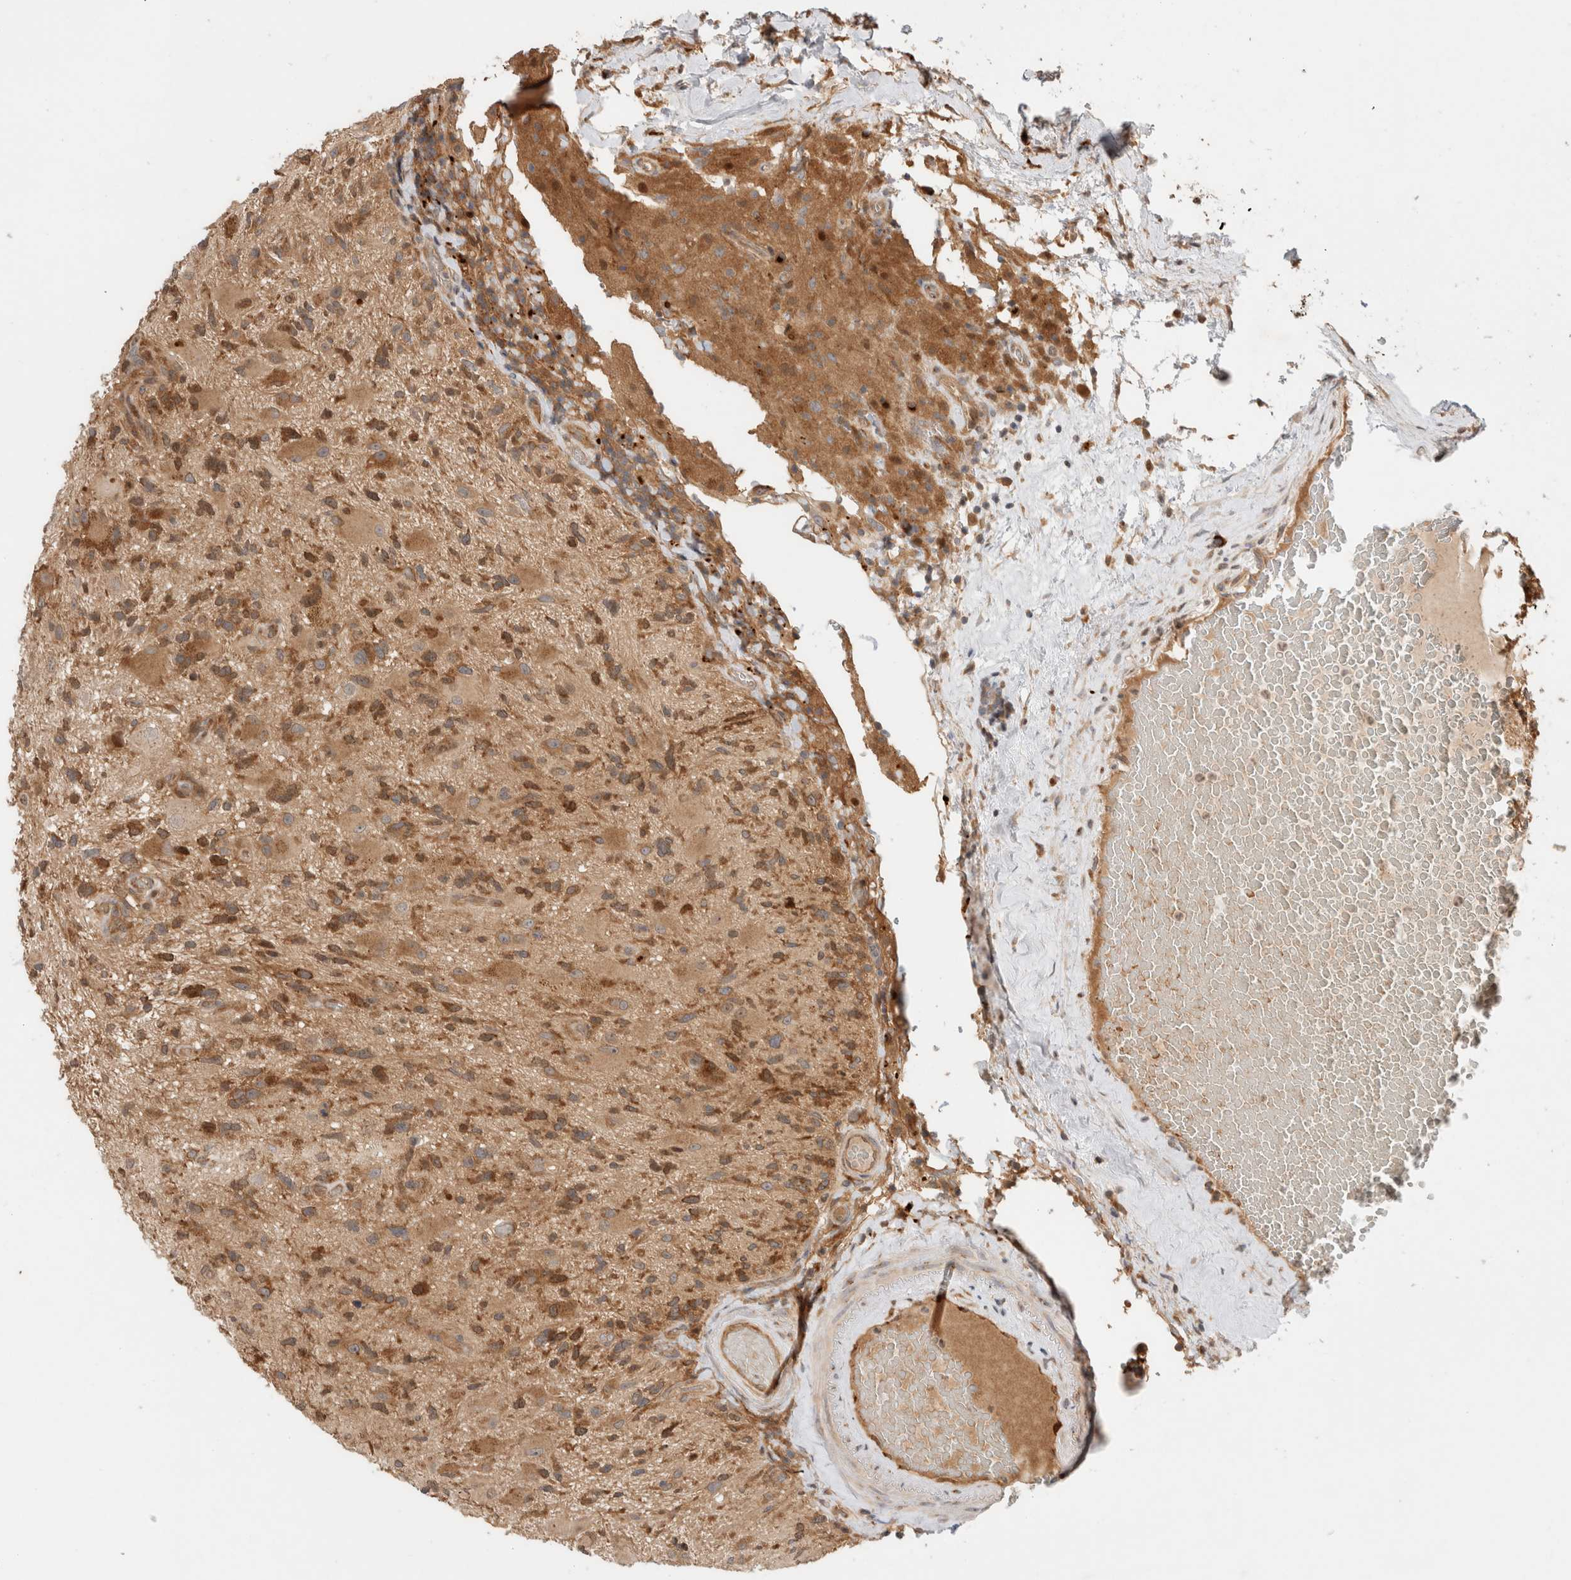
{"staining": {"intensity": "moderate", "quantity": ">75%", "location": "cytoplasmic/membranous"}, "tissue": "glioma", "cell_type": "Tumor cells", "image_type": "cancer", "snomed": [{"axis": "morphology", "description": "Glioma, malignant, High grade"}, {"axis": "topography", "description": "Brain"}], "caption": "IHC photomicrograph of neoplastic tissue: glioma stained using immunohistochemistry demonstrates medium levels of moderate protein expression localized specifically in the cytoplasmic/membranous of tumor cells, appearing as a cytoplasmic/membranous brown color.", "gene": "OTUD6B", "patient": {"sex": "male", "age": 33}}